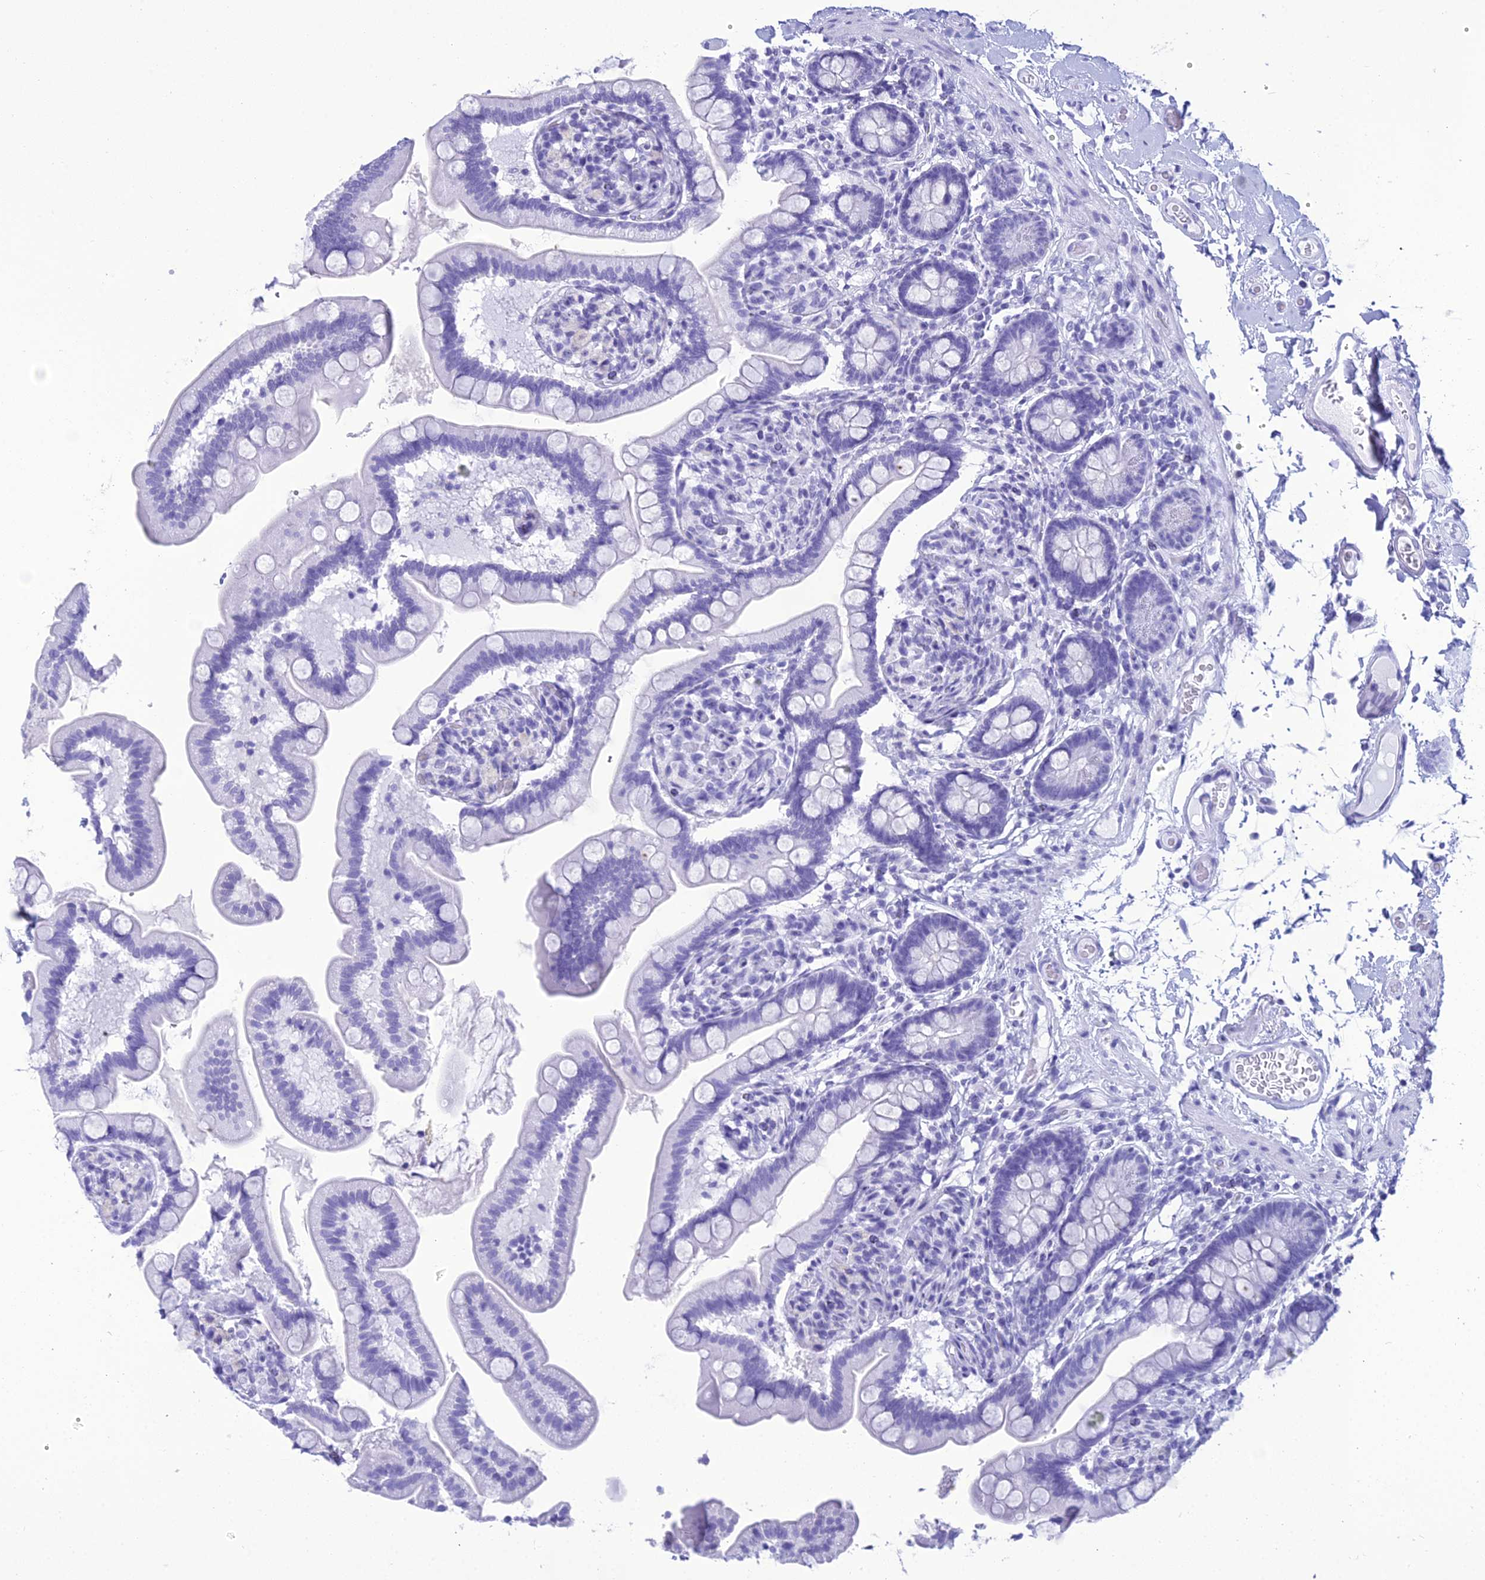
{"staining": {"intensity": "negative", "quantity": "none", "location": "none"}, "tissue": "small intestine", "cell_type": "Glandular cells", "image_type": "normal", "snomed": [{"axis": "morphology", "description": "Normal tissue, NOS"}, {"axis": "topography", "description": "Small intestine"}], "caption": "Immunohistochemistry micrograph of benign small intestine stained for a protein (brown), which exhibits no positivity in glandular cells.", "gene": "ZNF442", "patient": {"sex": "female", "age": 64}}